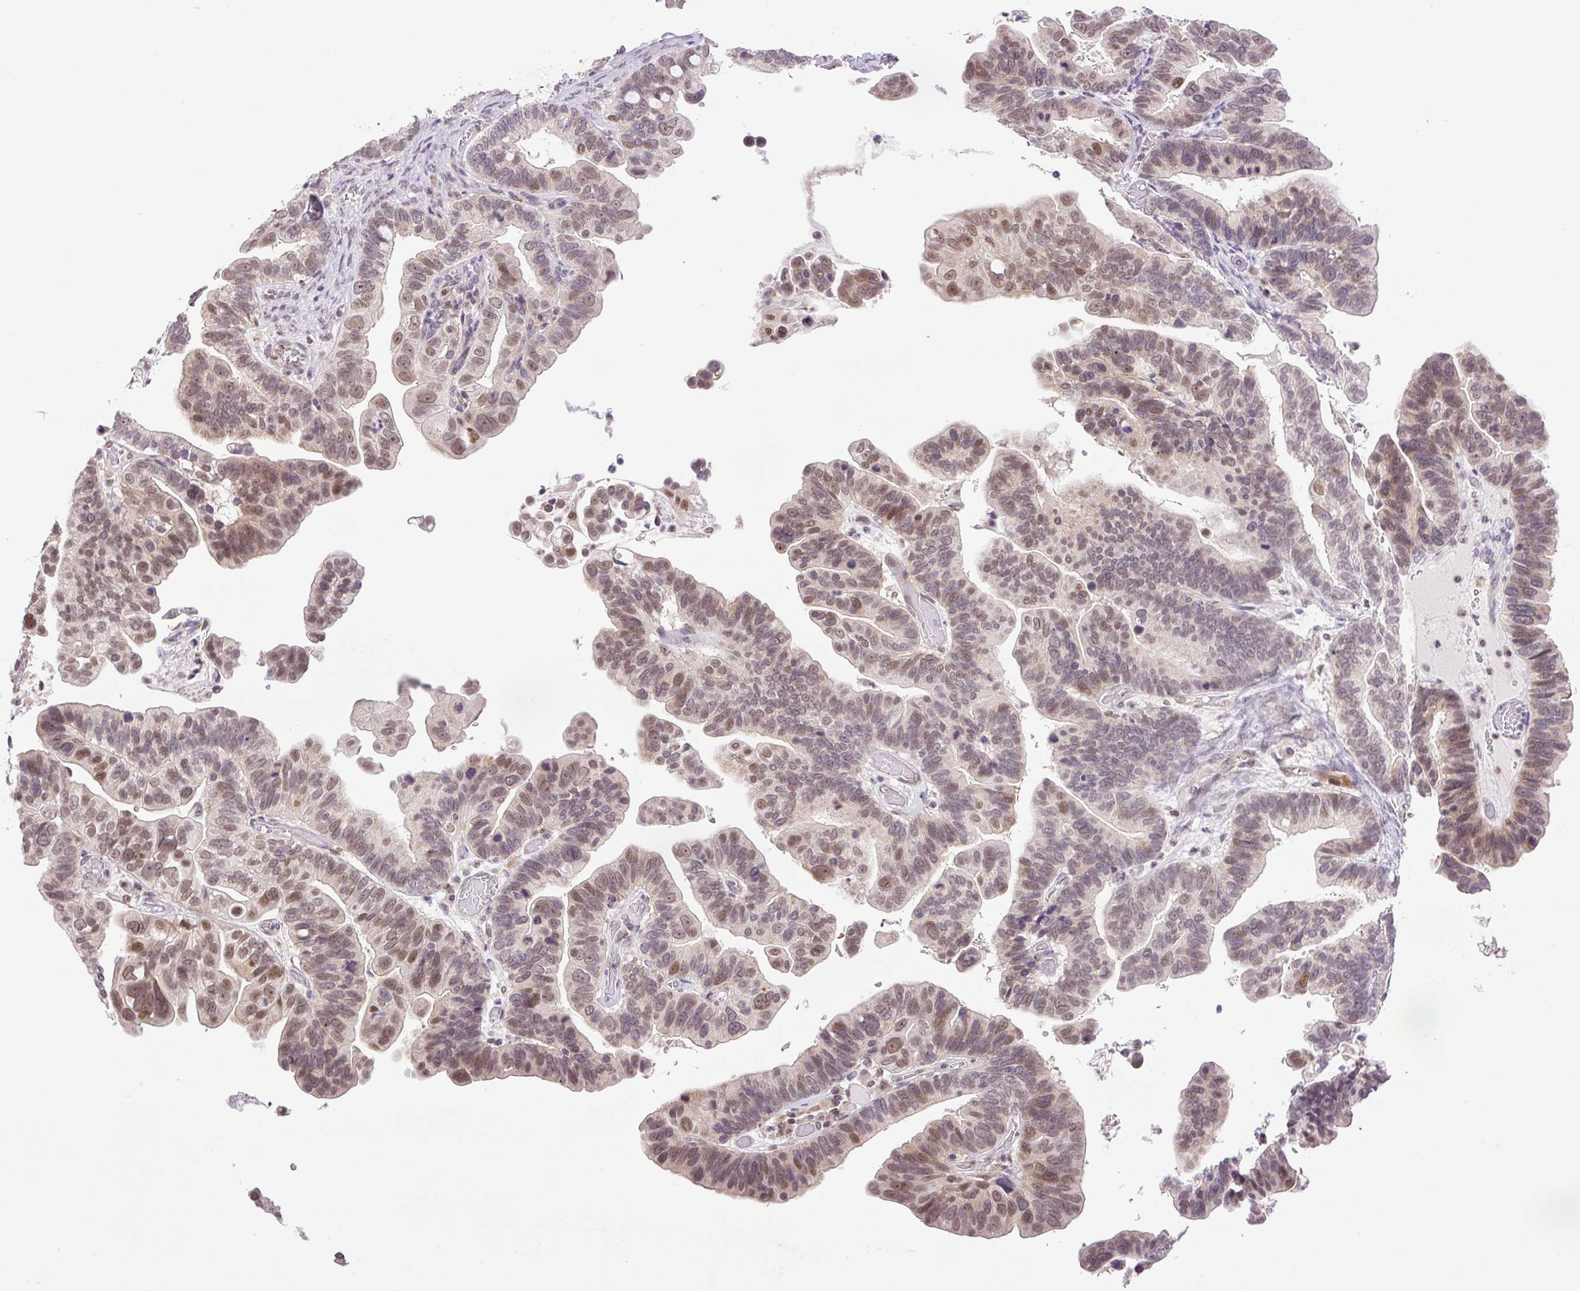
{"staining": {"intensity": "moderate", "quantity": ">75%", "location": "cytoplasmic/membranous,nuclear"}, "tissue": "ovarian cancer", "cell_type": "Tumor cells", "image_type": "cancer", "snomed": [{"axis": "morphology", "description": "Cystadenocarcinoma, serous, NOS"}, {"axis": "topography", "description": "Ovary"}], "caption": "An immunohistochemistry (IHC) image of tumor tissue is shown. Protein staining in brown highlights moderate cytoplasmic/membranous and nuclear positivity in serous cystadenocarcinoma (ovarian) within tumor cells. (DAB IHC with brightfield microscopy, high magnification).", "gene": "KPNA1", "patient": {"sex": "female", "age": 56}}